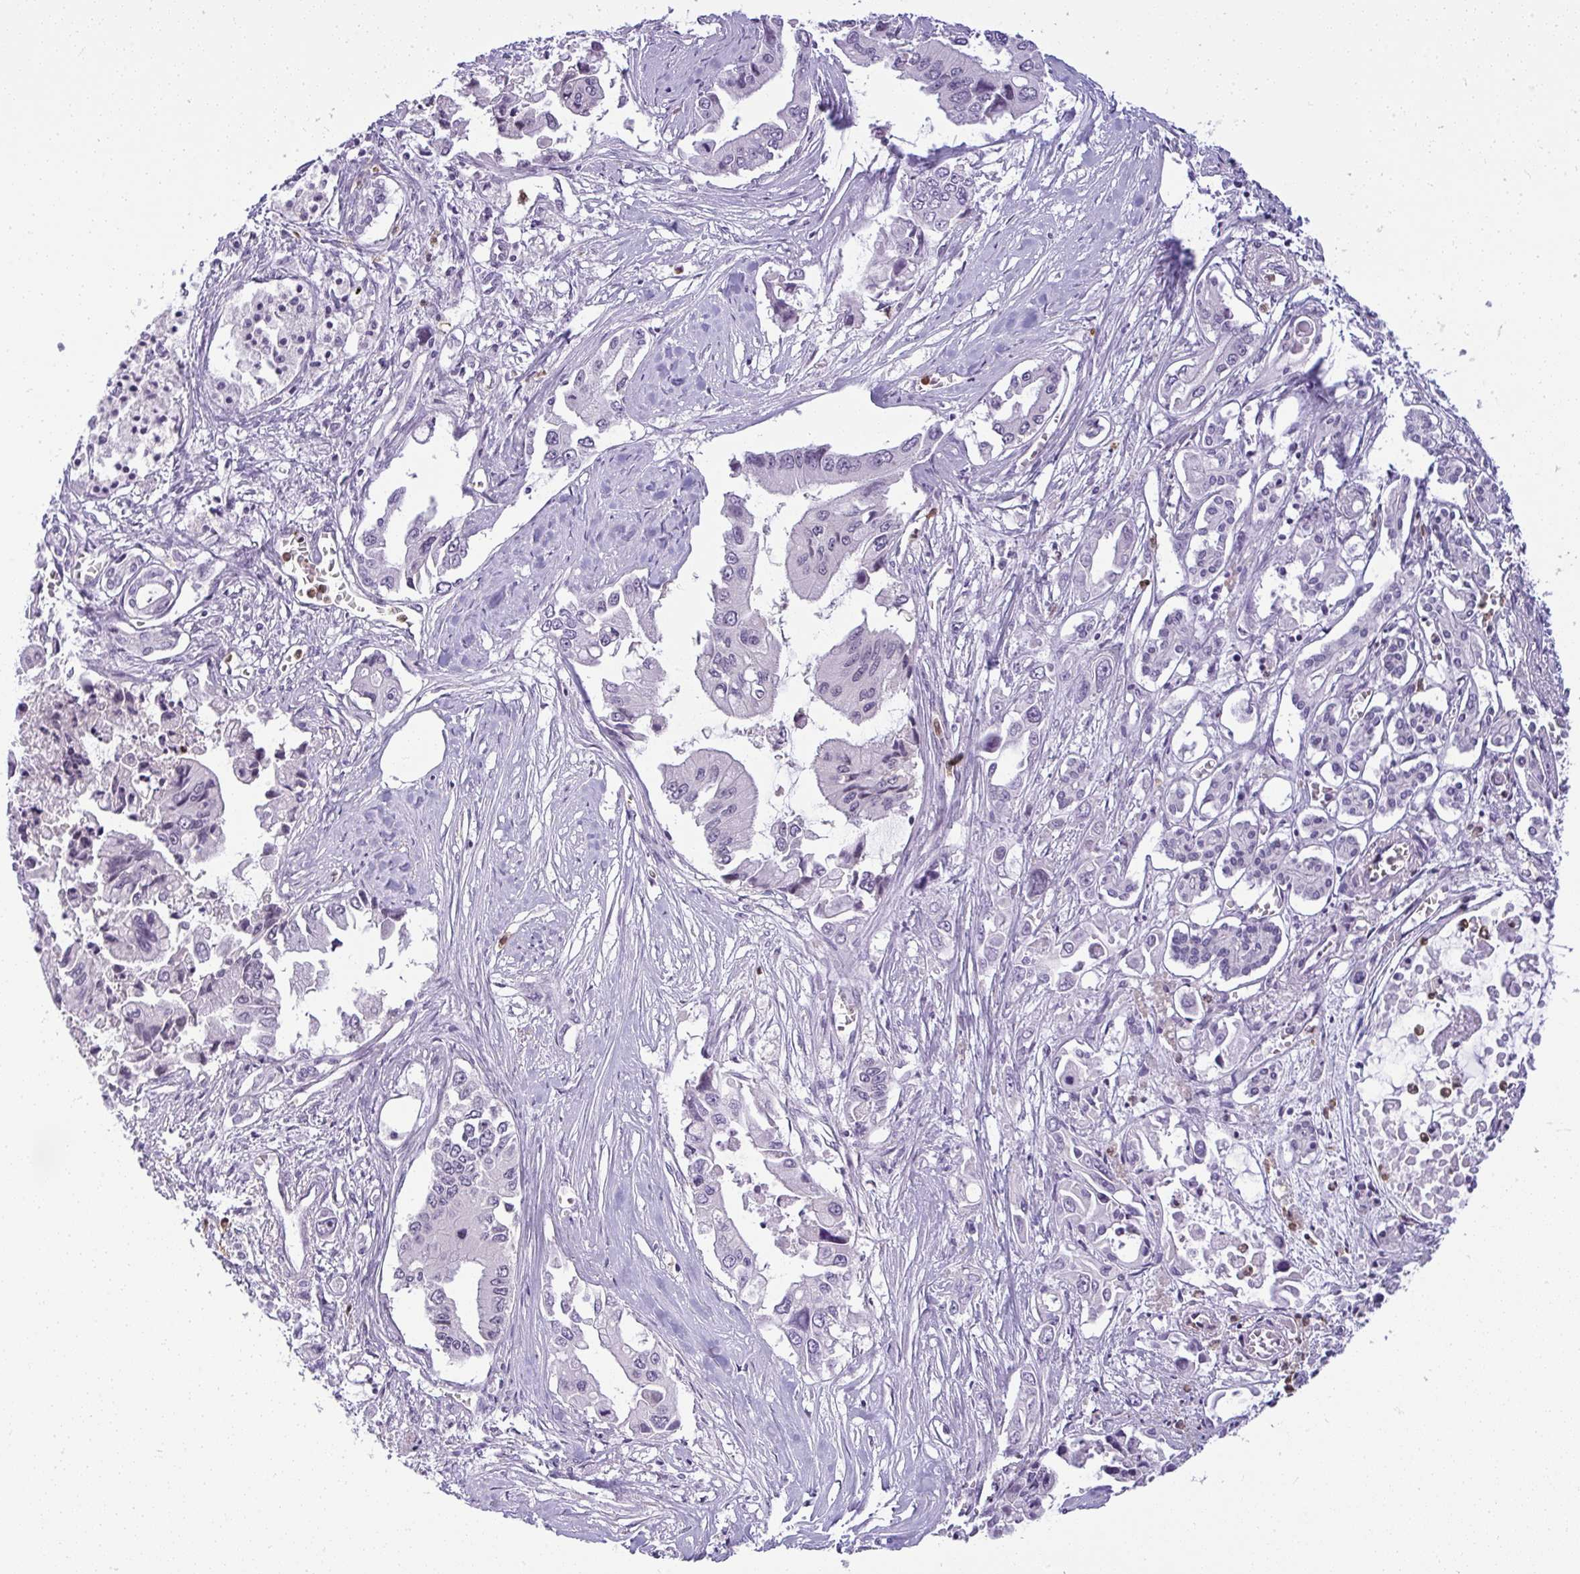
{"staining": {"intensity": "negative", "quantity": "none", "location": "none"}, "tissue": "pancreatic cancer", "cell_type": "Tumor cells", "image_type": "cancer", "snomed": [{"axis": "morphology", "description": "Adenocarcinoma, NOS"}, {"axis": "topography", "description": "Pancreas"}], "caption": "The immunohistochemistry micrograph has no significant staining in tumor cells of pancreatic cancer (adenocarcinoma) tissue.", "gene": "DZIP1", "patient": {"sex": "male", "age": 84}}